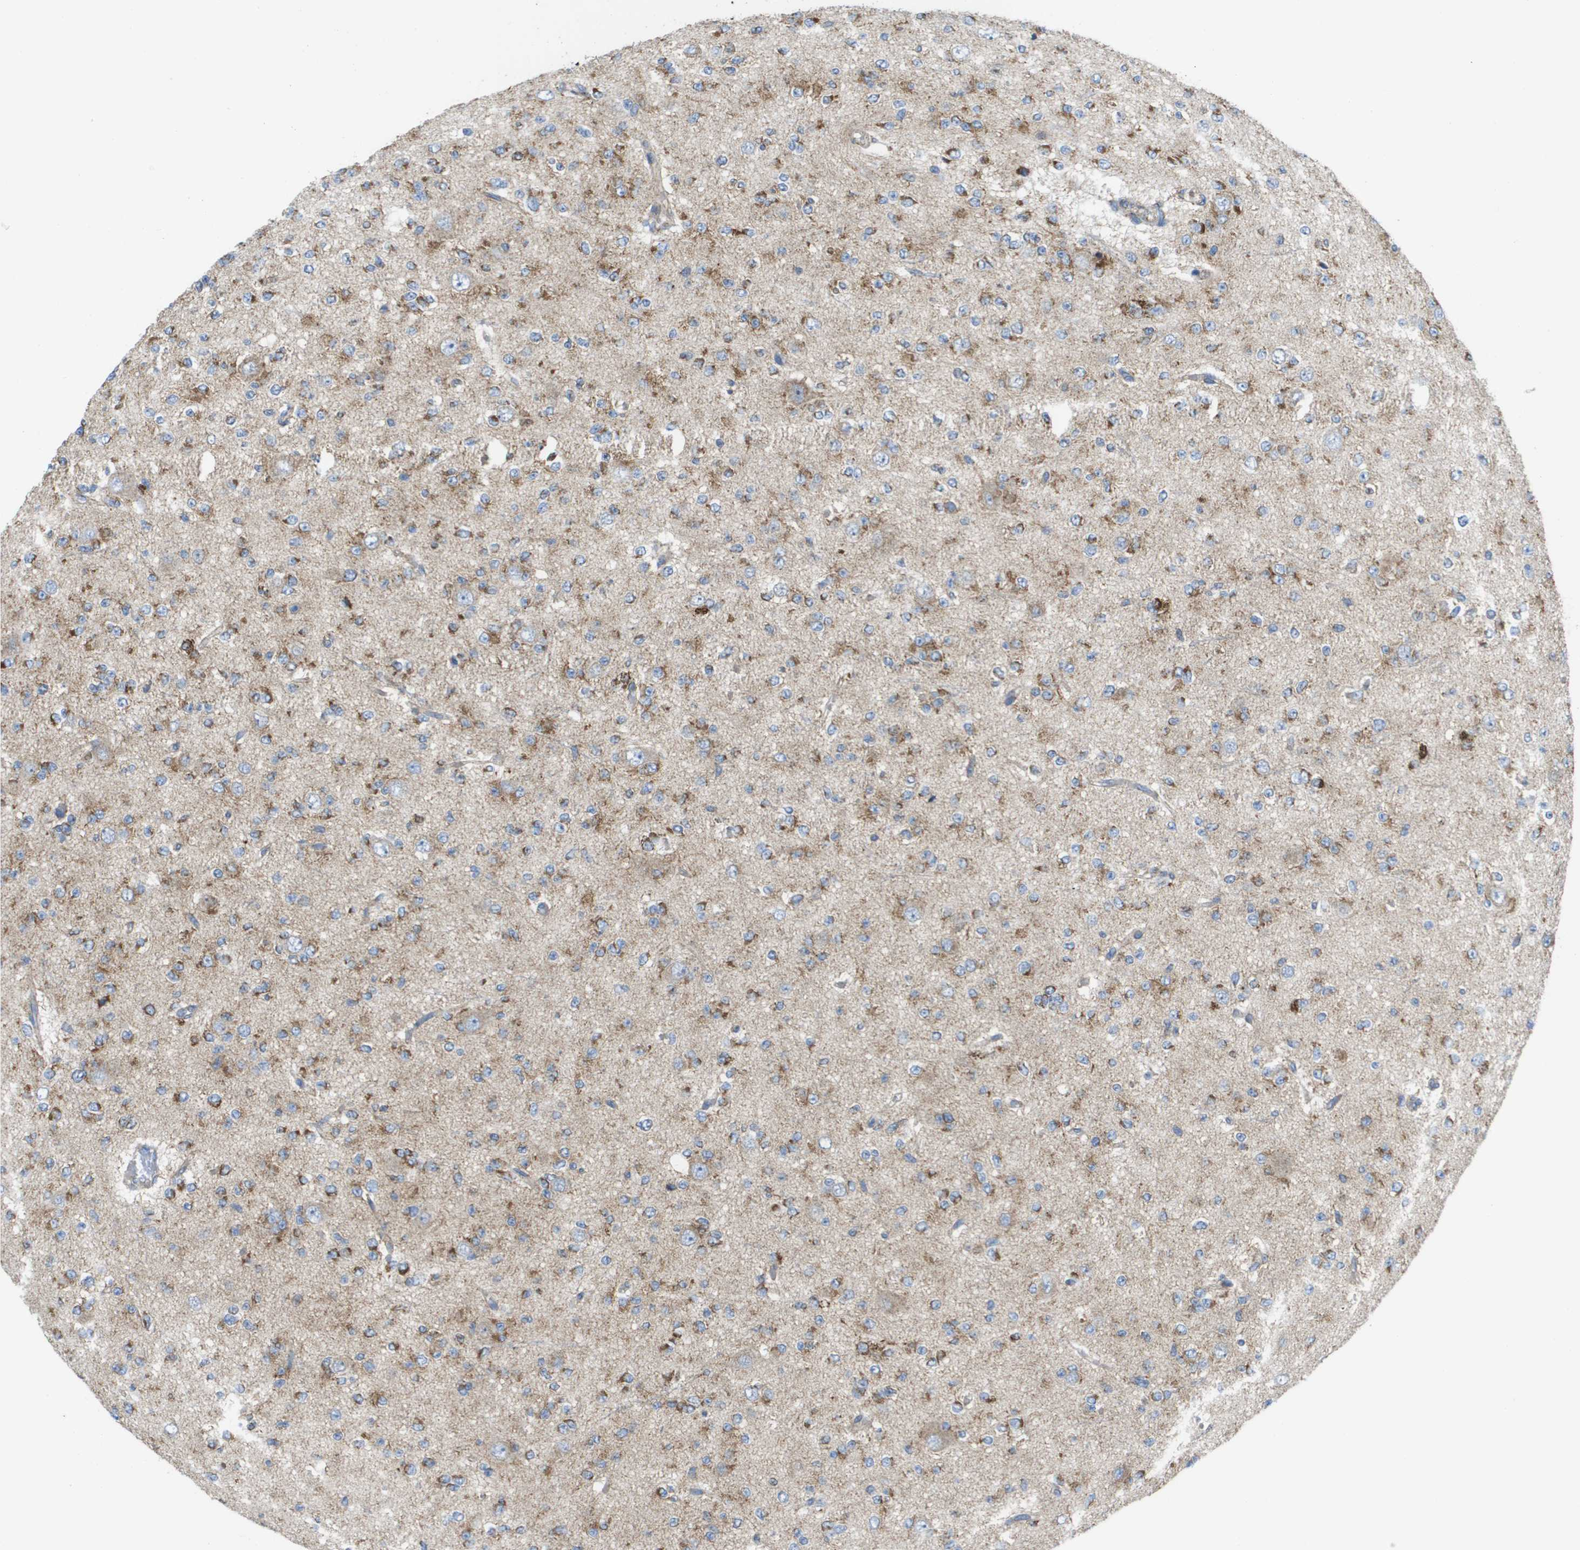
{"staining": {"intensity": "moderate", "quantity": "25%-75%", "location": "cytoplasmic/membranous"}, "tissue": "glioma", "cell_type": "Tumor cells", "image_type": "cancer", "snomed": [{"axis": "morphology", "description": "Glioma, malignant, Low grade"}, {"axis": "topography", "description": "Brain"}], "caption": "An IHC image of neoplastic tissue is shown. Protein staining in brown highlights moderate cytoplasmic/membranous positivity in malignant low-grade glioma within tumor cells.", "gene": "FIS1", "patient": {"sex": "male", "age": 38}}